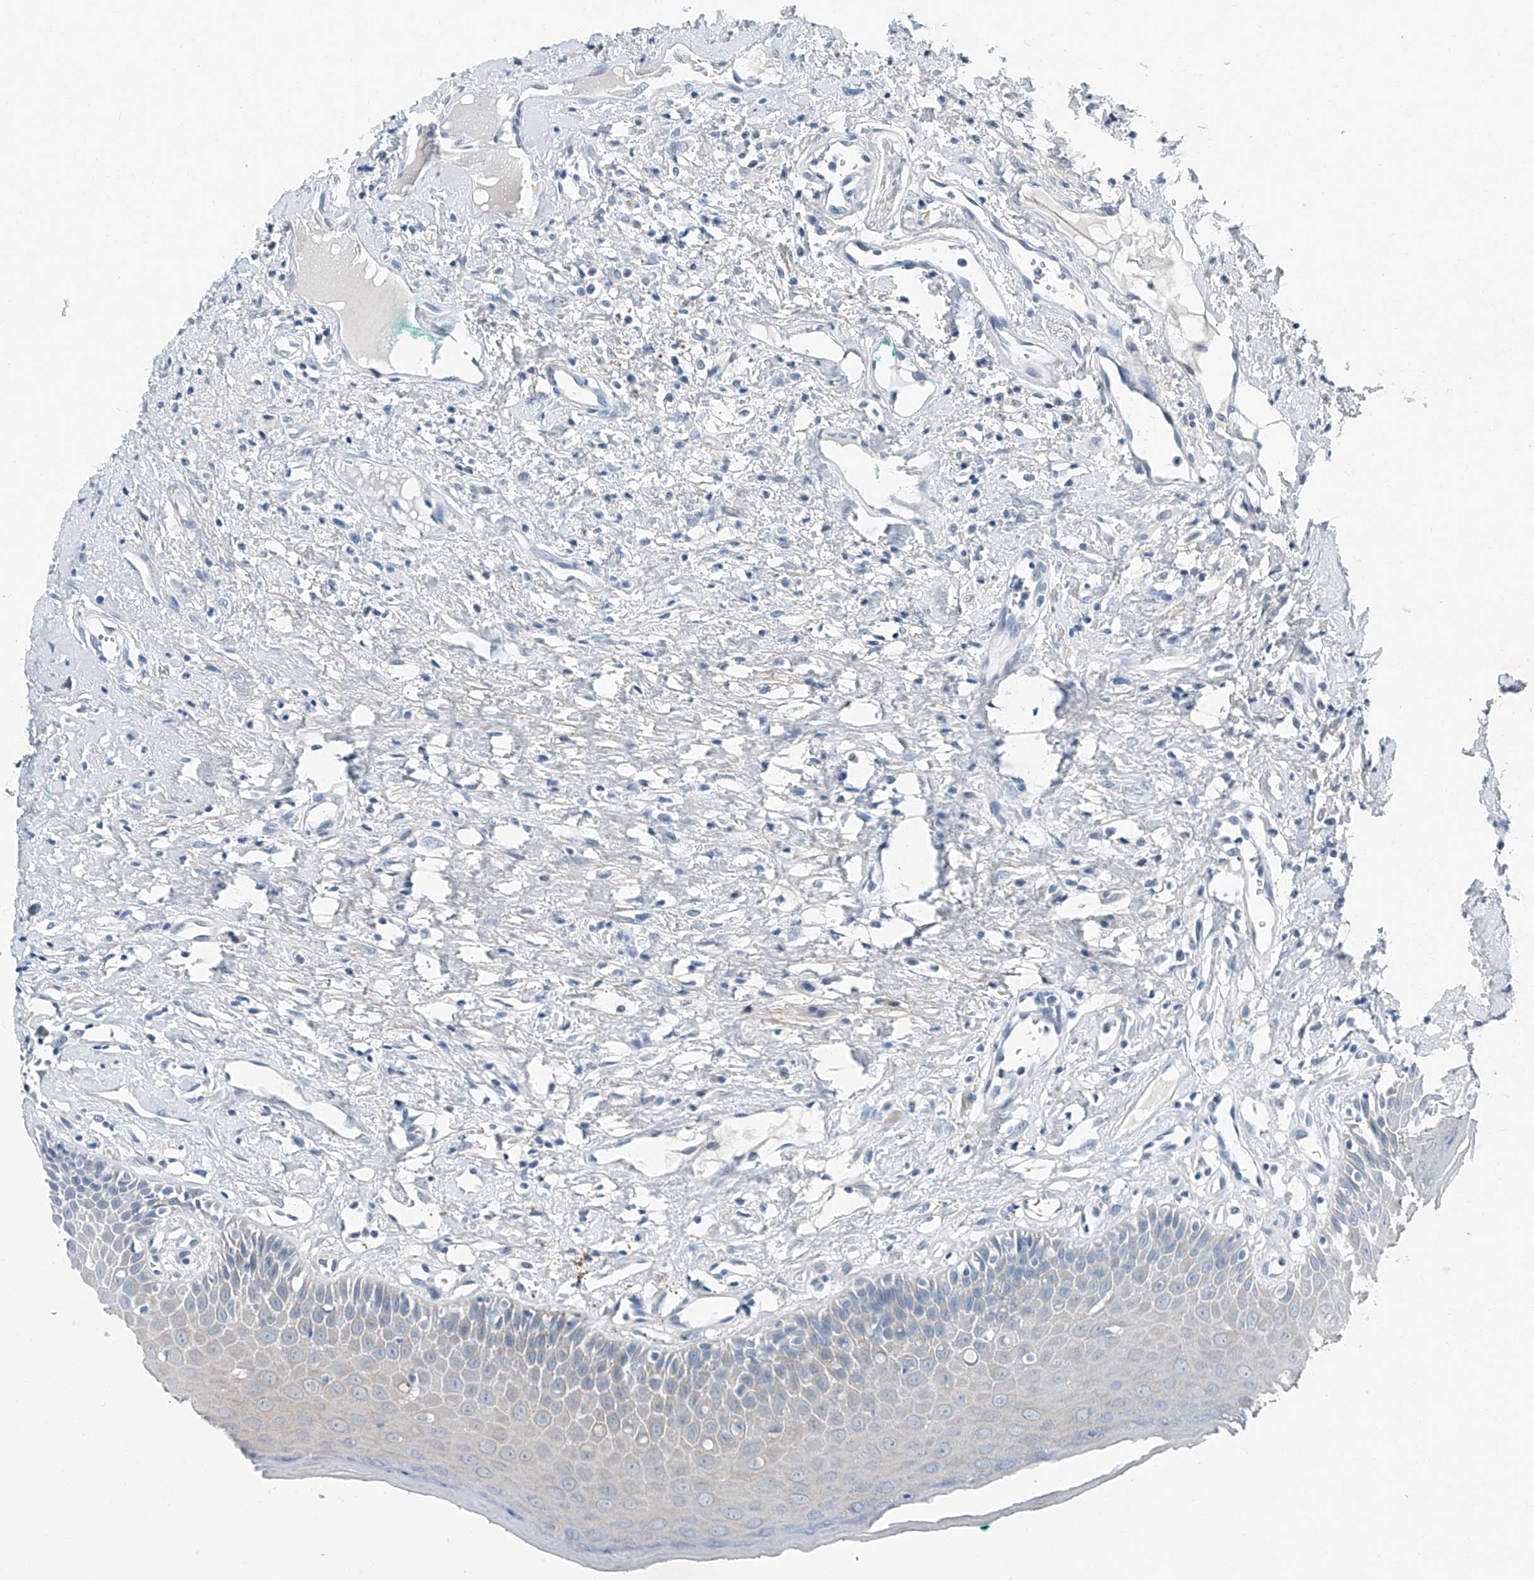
{"staining": {"intensity": "negative", "quantity": "none", "location": "none"}, "tissue": "oral mucosa", "cell_type": "Squamous epithelial cells", "image_type": "normal", "snomed": [{"axis": "morphology", "description": "Normal tissue, NOS"}, {"axis": "topography", "description": "Oral tissue"}], "caption": "A photomicrograph of oral mucosa stained for a protein reveals no brown staining in squamous epithelial cells. The staining is performed using DAB (3,3'-diaminobenzidine) brown chromogen with nuclei counter-stained in using hematoxylin.", "gene": "MDGA1", "patient": {"sex": "female", "age": 70}}